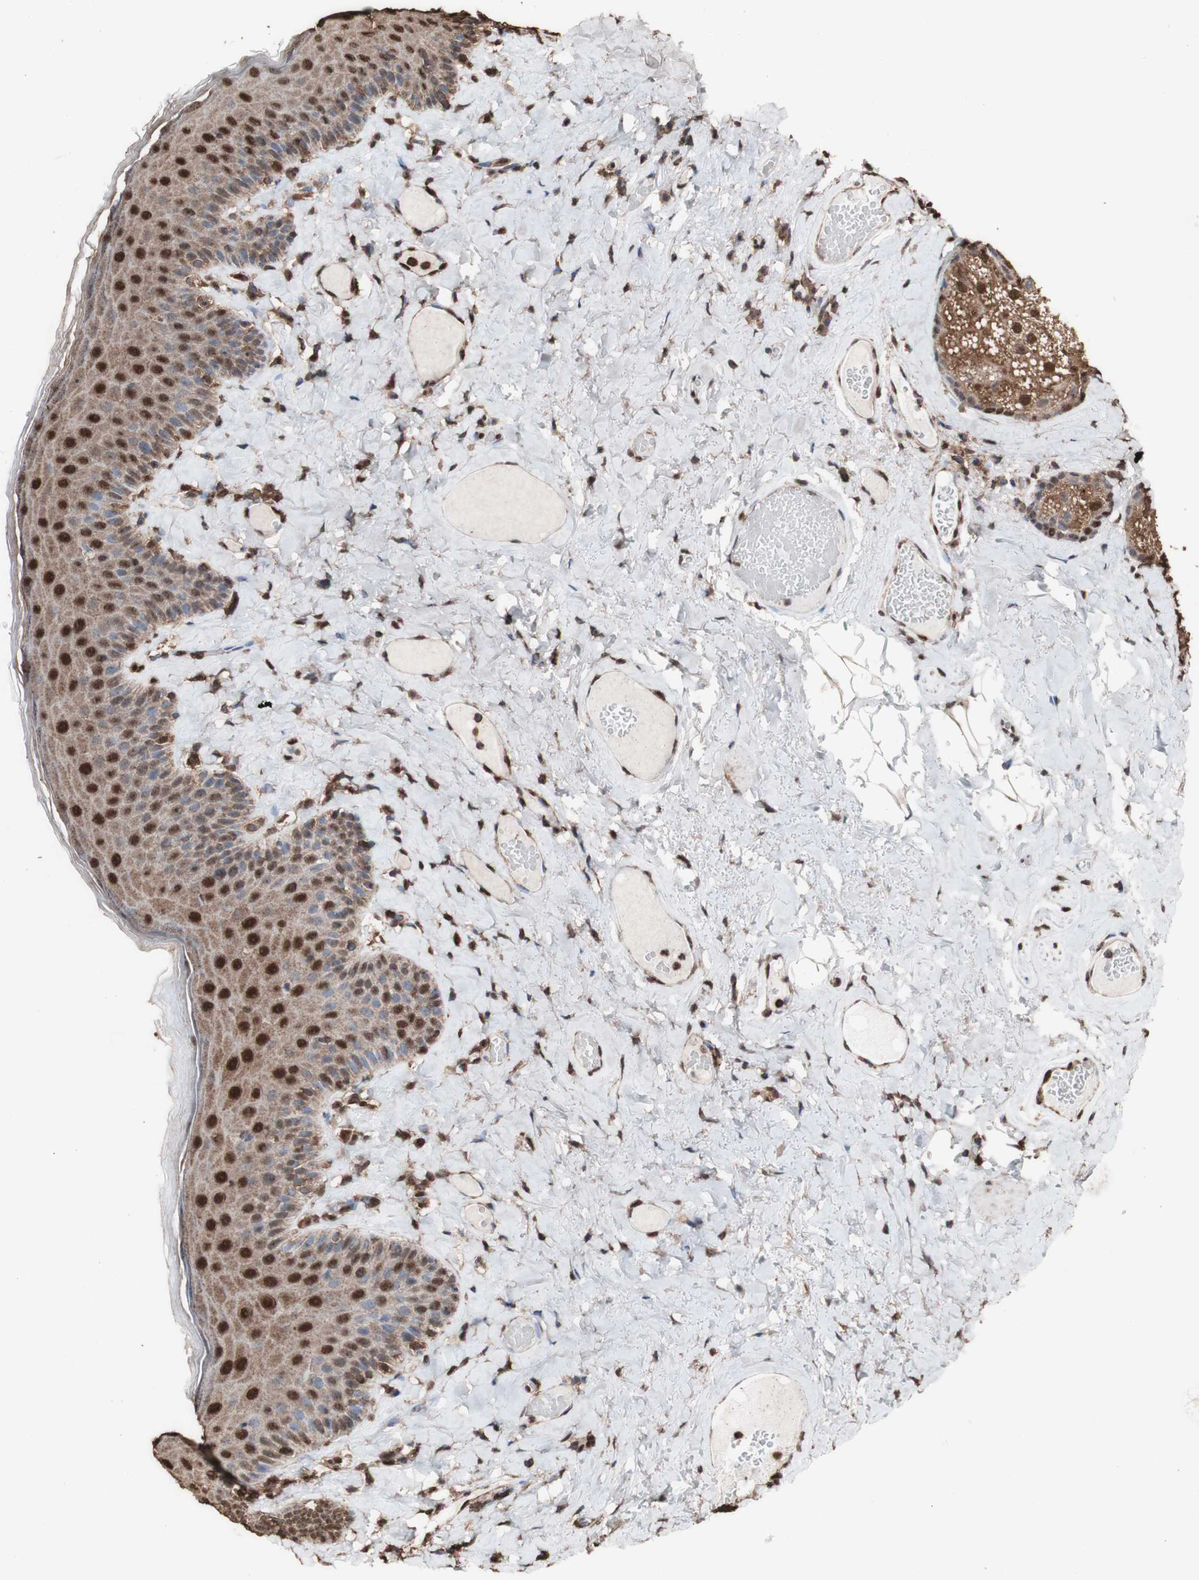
{"staining": {"intensity": "strong", "quantity": ">75%", "location": "cytoplasmic/membranous,nuclear"}, "tissue": "skin", "cell_type": "Epidermal cells", "image_type": "normal", "snomed": [{"axis": "morphology", "description": "Normal tissue, NOS"}, {"axis": "topography", "description": "Anal"}], "caption": "A high amount of strong cytoplasmic/membranous,nuclear expression is appreciated in about >75% of epidermal cells in unremarkable skin.", "gene": "PIDD1", "patient": {"sex": "male", "age": 69}}